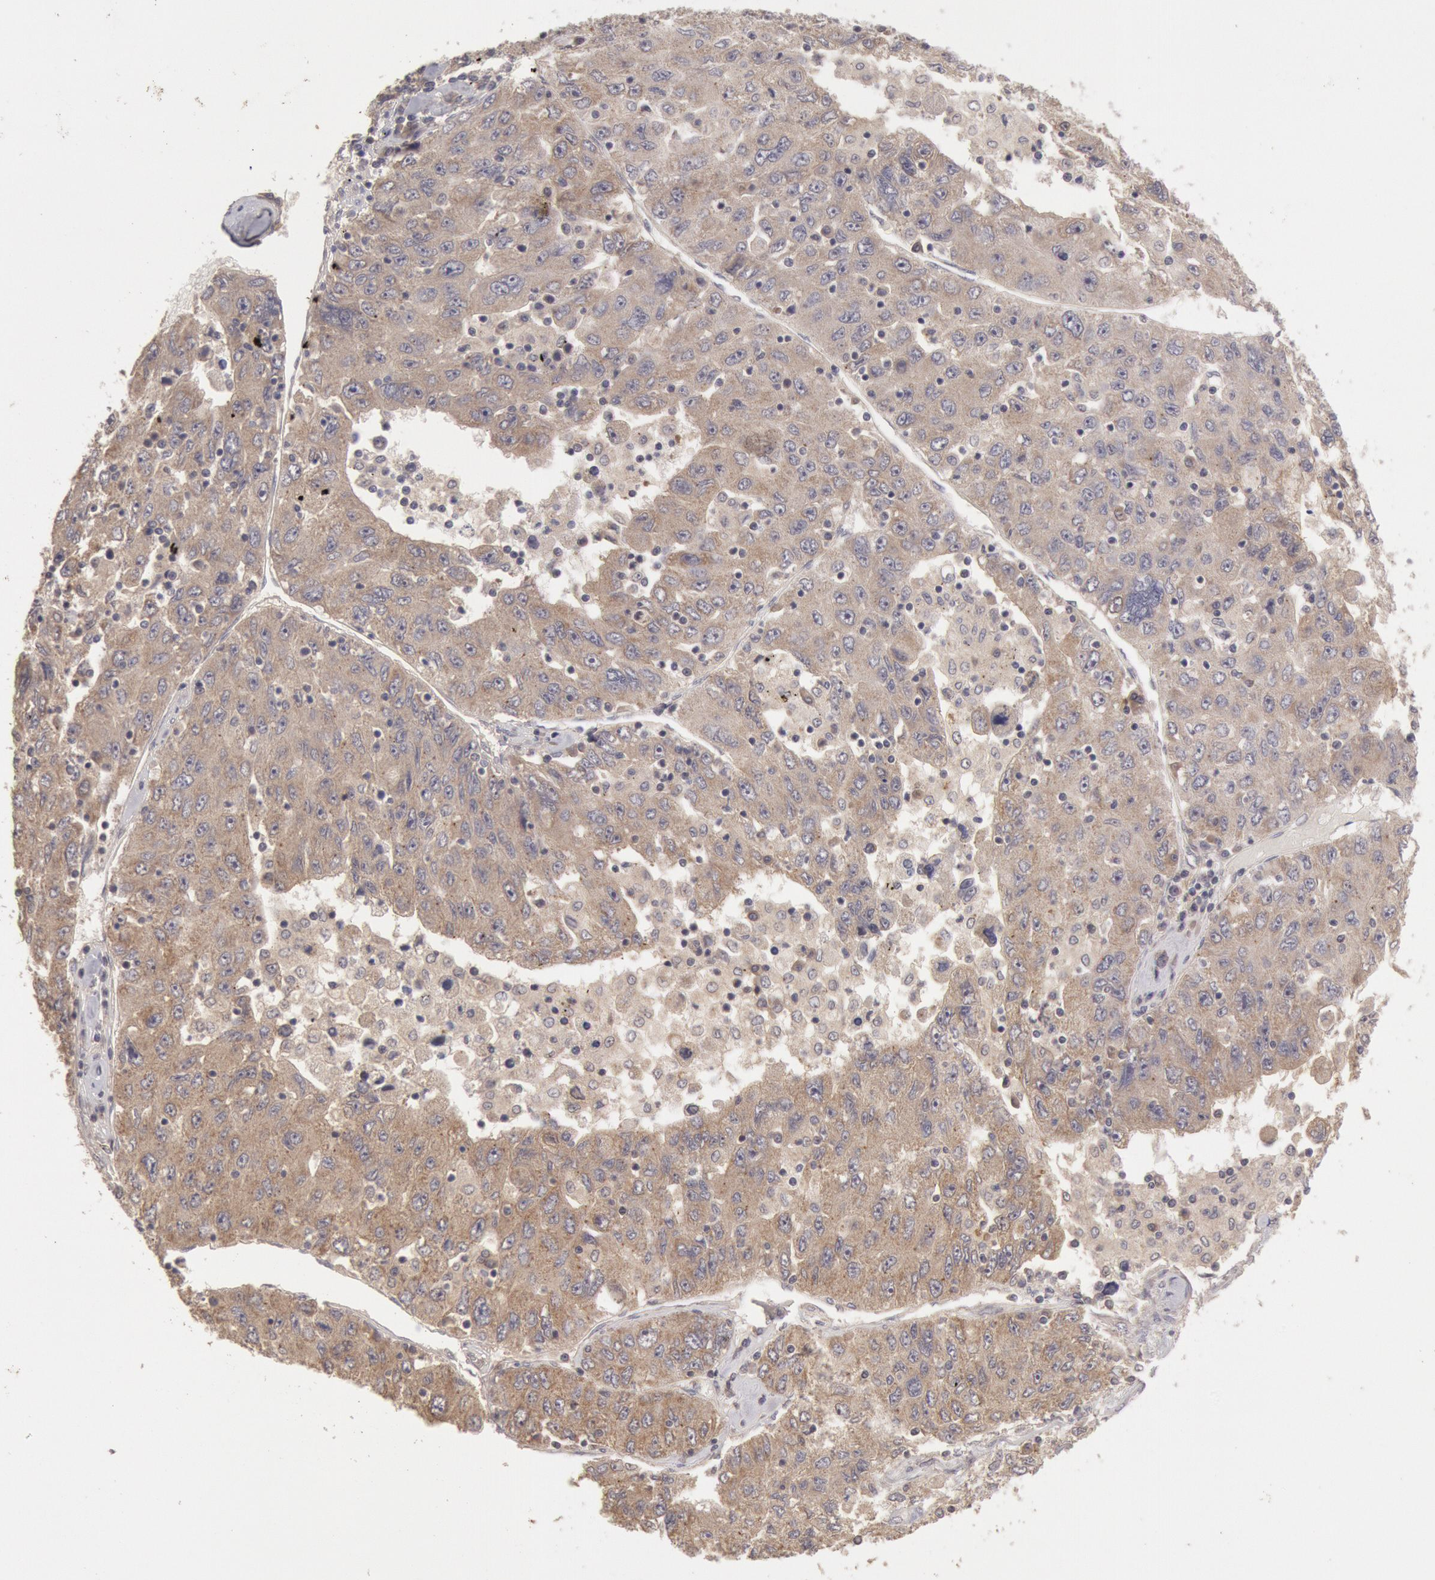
{"staining": {"intensity": "weak", "quantity": ">75%", "location": "cytoplasmic/membranous"}, "tissue": "liver cancer", "cell_type": "Tumor cells", "image_type": "cancer", "snomed": [{"axis": "morphology", "description": "Carcinoma, Hepatocellular, NOS"}, {"axis": "topography", "description": "Liver"}], "caption": "Hepatocellular carcinoma (liver) was stained to show a protein in brown. There is low levels of weak cytoplasmic/membranous staining in approximately >75% of tumor cells. Using DAB (brown) and hematoxylin (blue) stains, captured at high magnification using brightfield microscopy.", "gene": "ZFP36L1", "patient": {"sex": "male", "age": 49}}